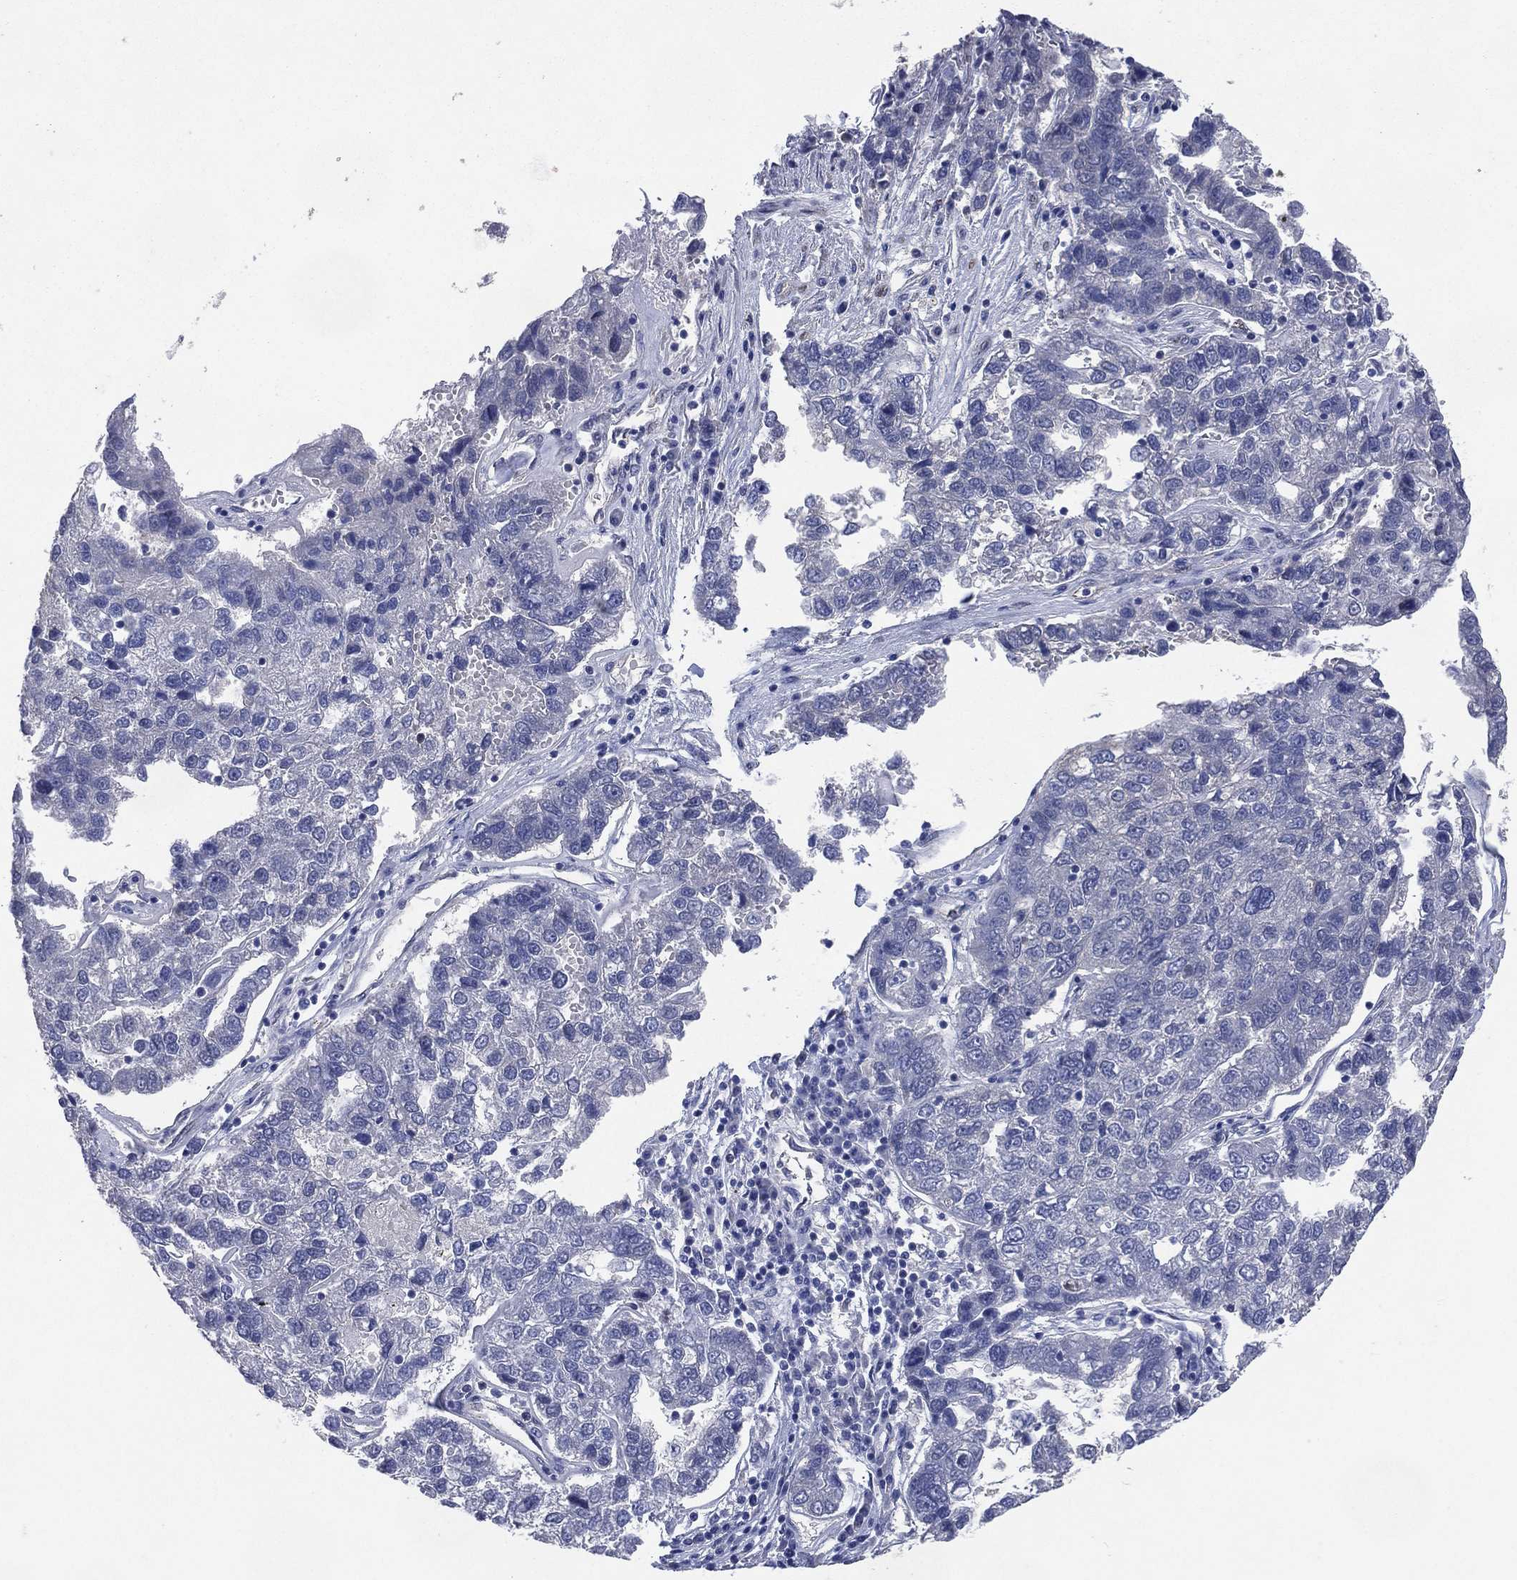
{"staining": {"intensity": "negative", "quantity": "none", "location": "none"}, "tissue": "pancreatic cancer", "cell_type": "Tumor cells", "image_type": "cancer", "snomed": [{"axis": "morphology", "description": "Adenocarcinoma, NOS"}, {"axis": "topography", "description": "Pancreas"}], "caption": "This image is of pancreatic cancer stained with IHC to label a protein in brown with the nuclei are counter-stained blue. There is no positivity in tumor cells. The staining was performed using DAB to visualize the protein expression in brown, while the nuclei were stained in blue with hematoxylin (Magnification: 20x).", "gene": "AK1", "patient": {"sex": "female", "age": 61}}